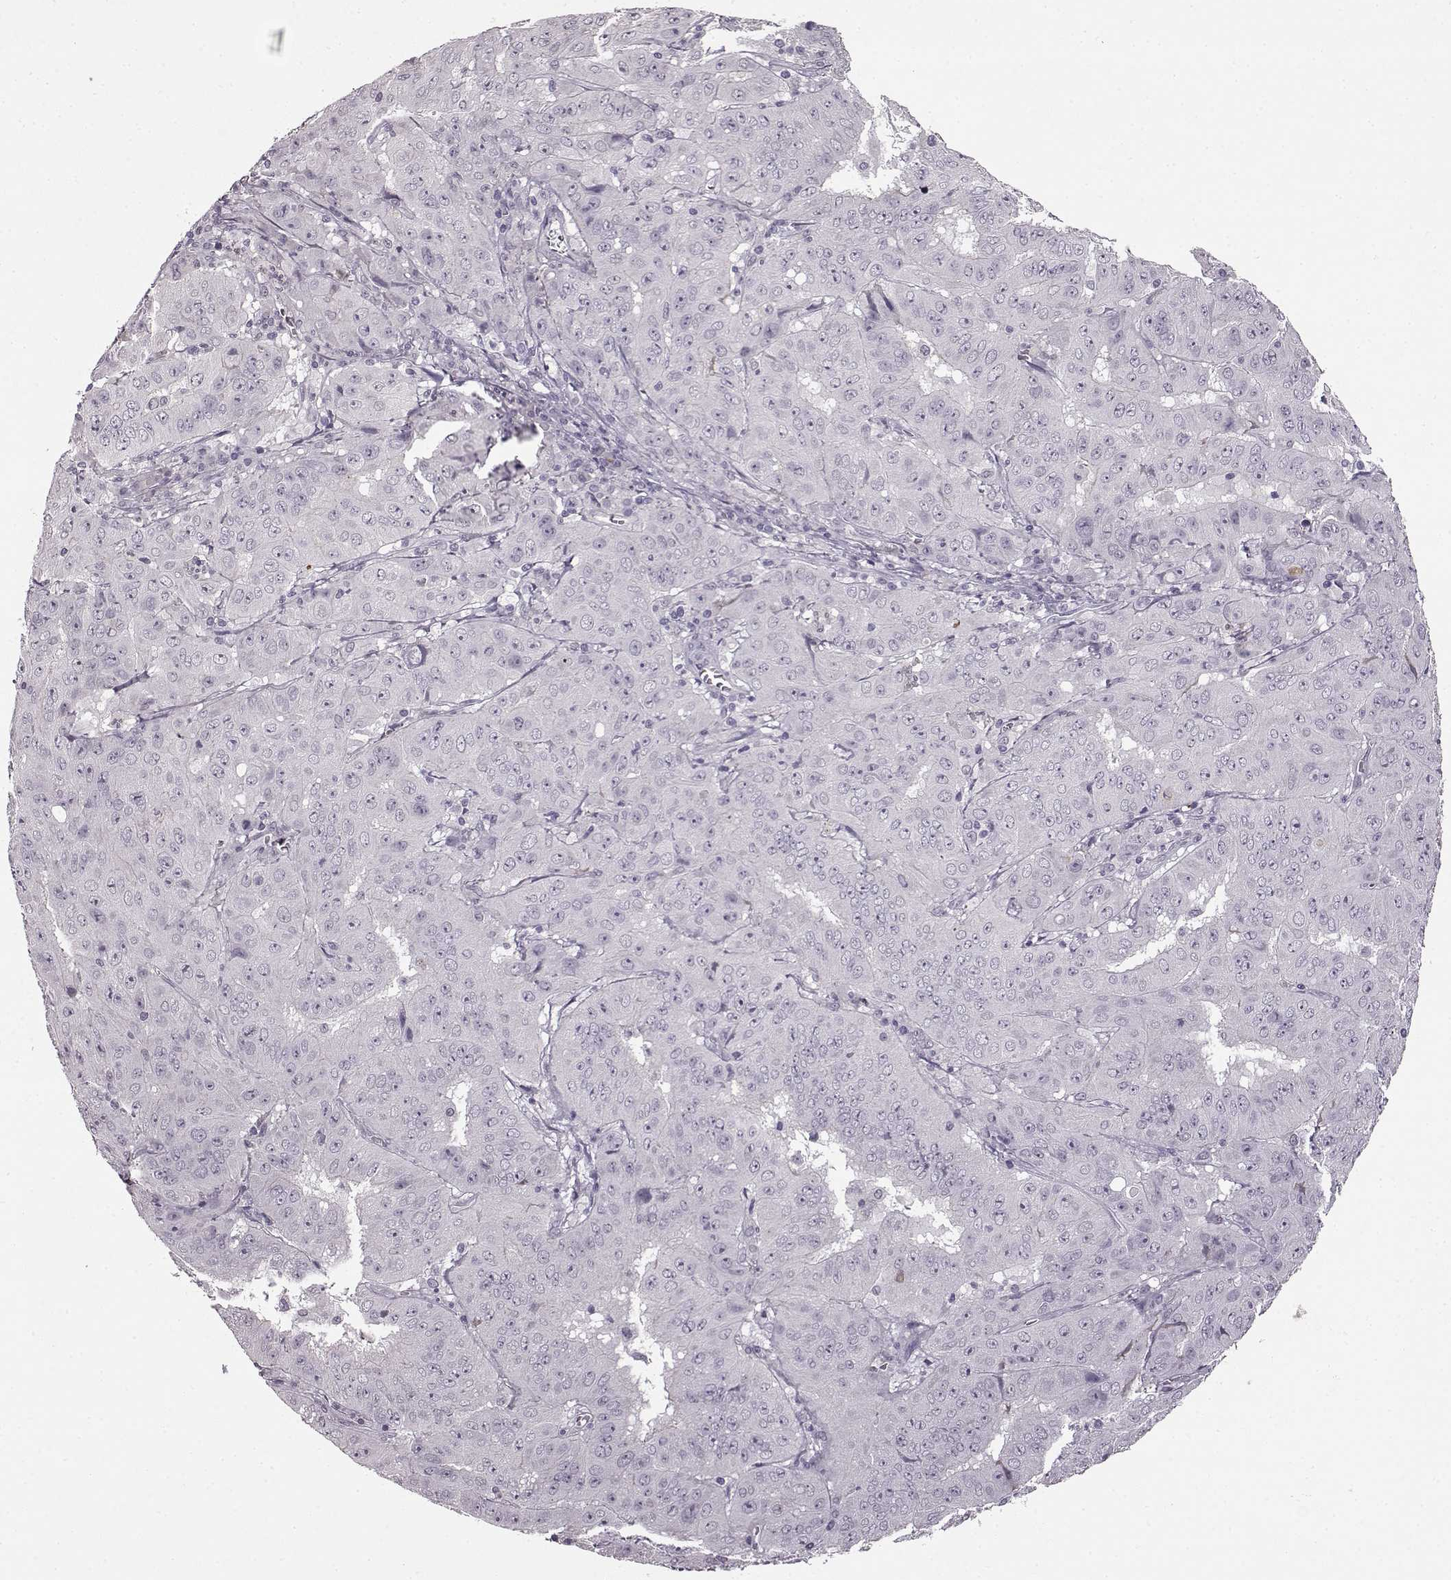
{"staining": {"intensity": "negative", "quantity": "none", "location": "none"}, "tissue": "pancreatic cancer", "cell_type": "Tumor cells", "image_type": "cancer", "snomed": [{"axis": "morphology", "description": "Adenocarcinoma, NOS"}, {"axis": "topography", "description": "Pancreas"}], "caption": "Immunohistochemistry (IHC) of human adenocarcinoma (pancreatic) shows no expression in tumor cells.", "gene": "CNGA3", "patient": {"sex": "male", "age": 63}}